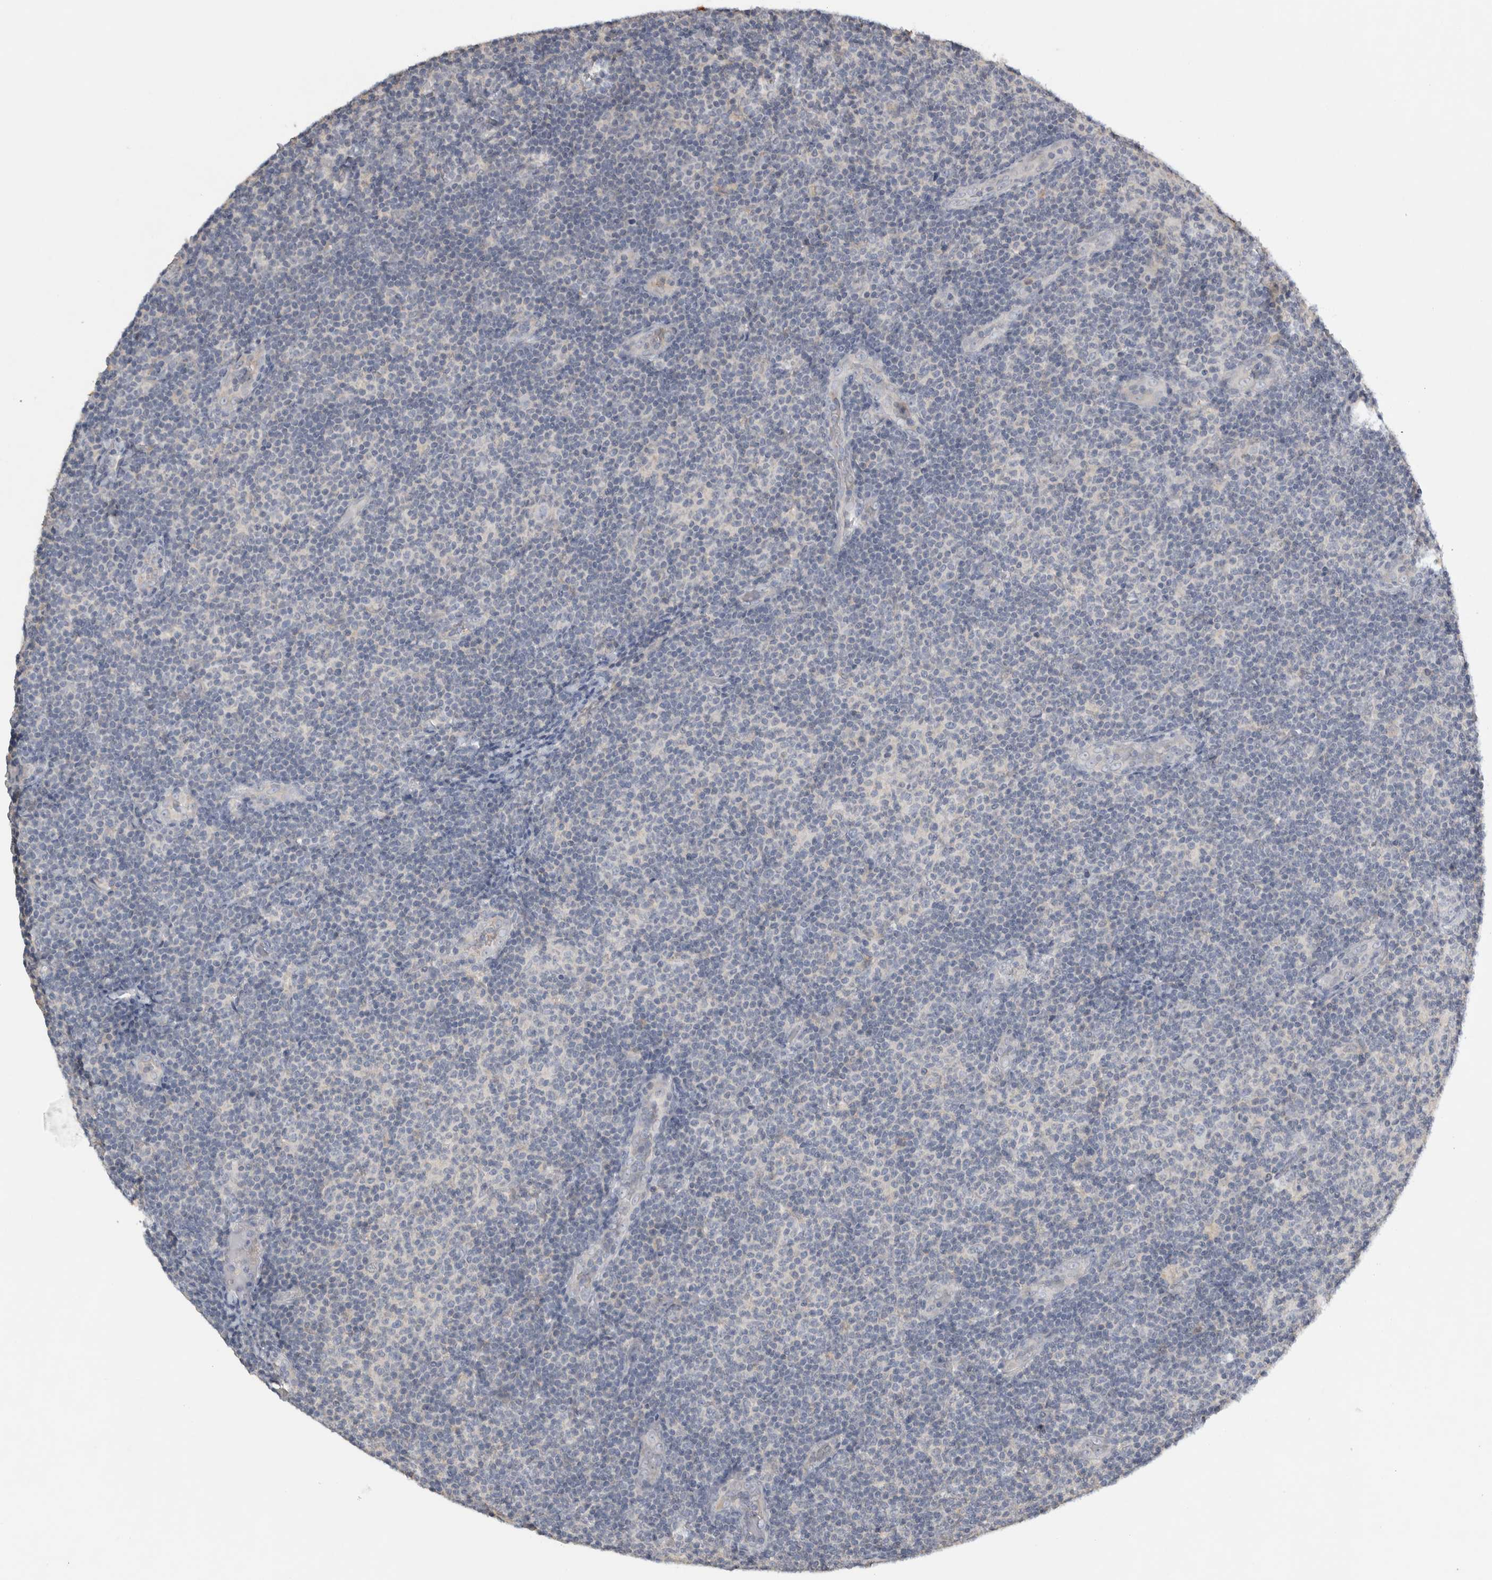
{"staining": {"intensity": "negative", "quantity": "none", "location": "none"}, "tissue": "lymphoma", "cell_type": "Tumor cells", "image_type": "cancer", "snomed": [{"axis": "morphology", "description": "Malignant lymphoma, non-Hodgkin's type, Low grade"}, {"axis": "topography", "description": "Lymph node"}], "caption": "Immunohistochemistry (IHC) of lymphoma shows no staining in tumor cells. Brightfield microscopy of immunohistochemistry (IHC) stained with DAB (3,3'-diaminobenzidine) (brown) and hematoxylin (blue), captured at high magnification.", "gene": "EIF3H", "patient": {"sex": "male", "age": 83}}